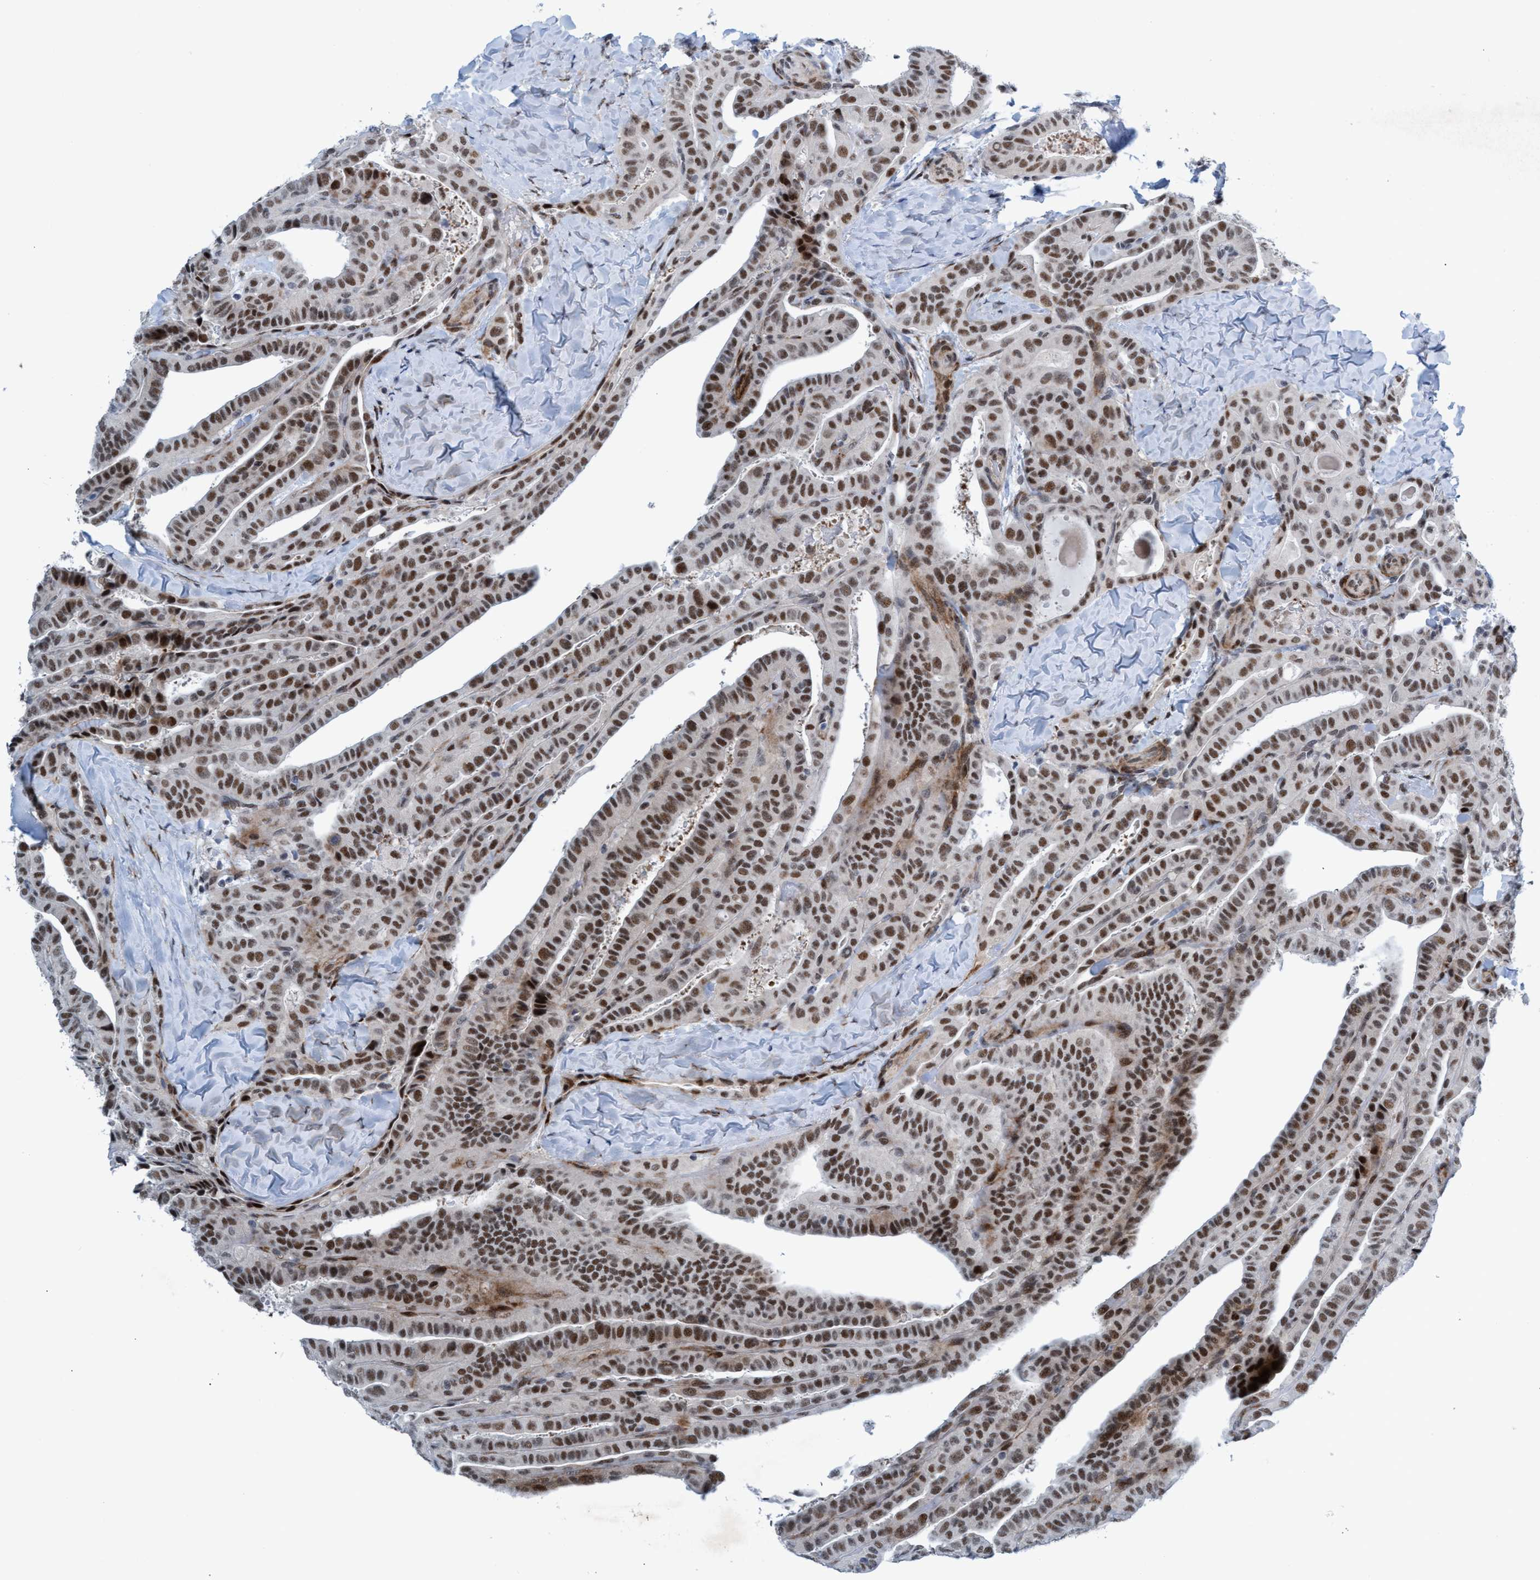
{"staining": {"intensity": "strong", "quantity": ">75%", "location": "nuclear"}, "tissue": "thyroid cancer", "cell_type": "Tumor cells", "image_type": "cancer", "snomed": [{"axis": "morphology", "description": "Papillary adenocarcinoma, NOS"}, {"axis": "topography", "description": "Thyroid gland"}], "caption": "Tumor cells exhibit high levels of strong nuclear staining in approximately >75% of cells in papillary adenocarcinoma (thyroid).", "gene": "CWC27", "patient": {"sex": "male", "age": 77}}